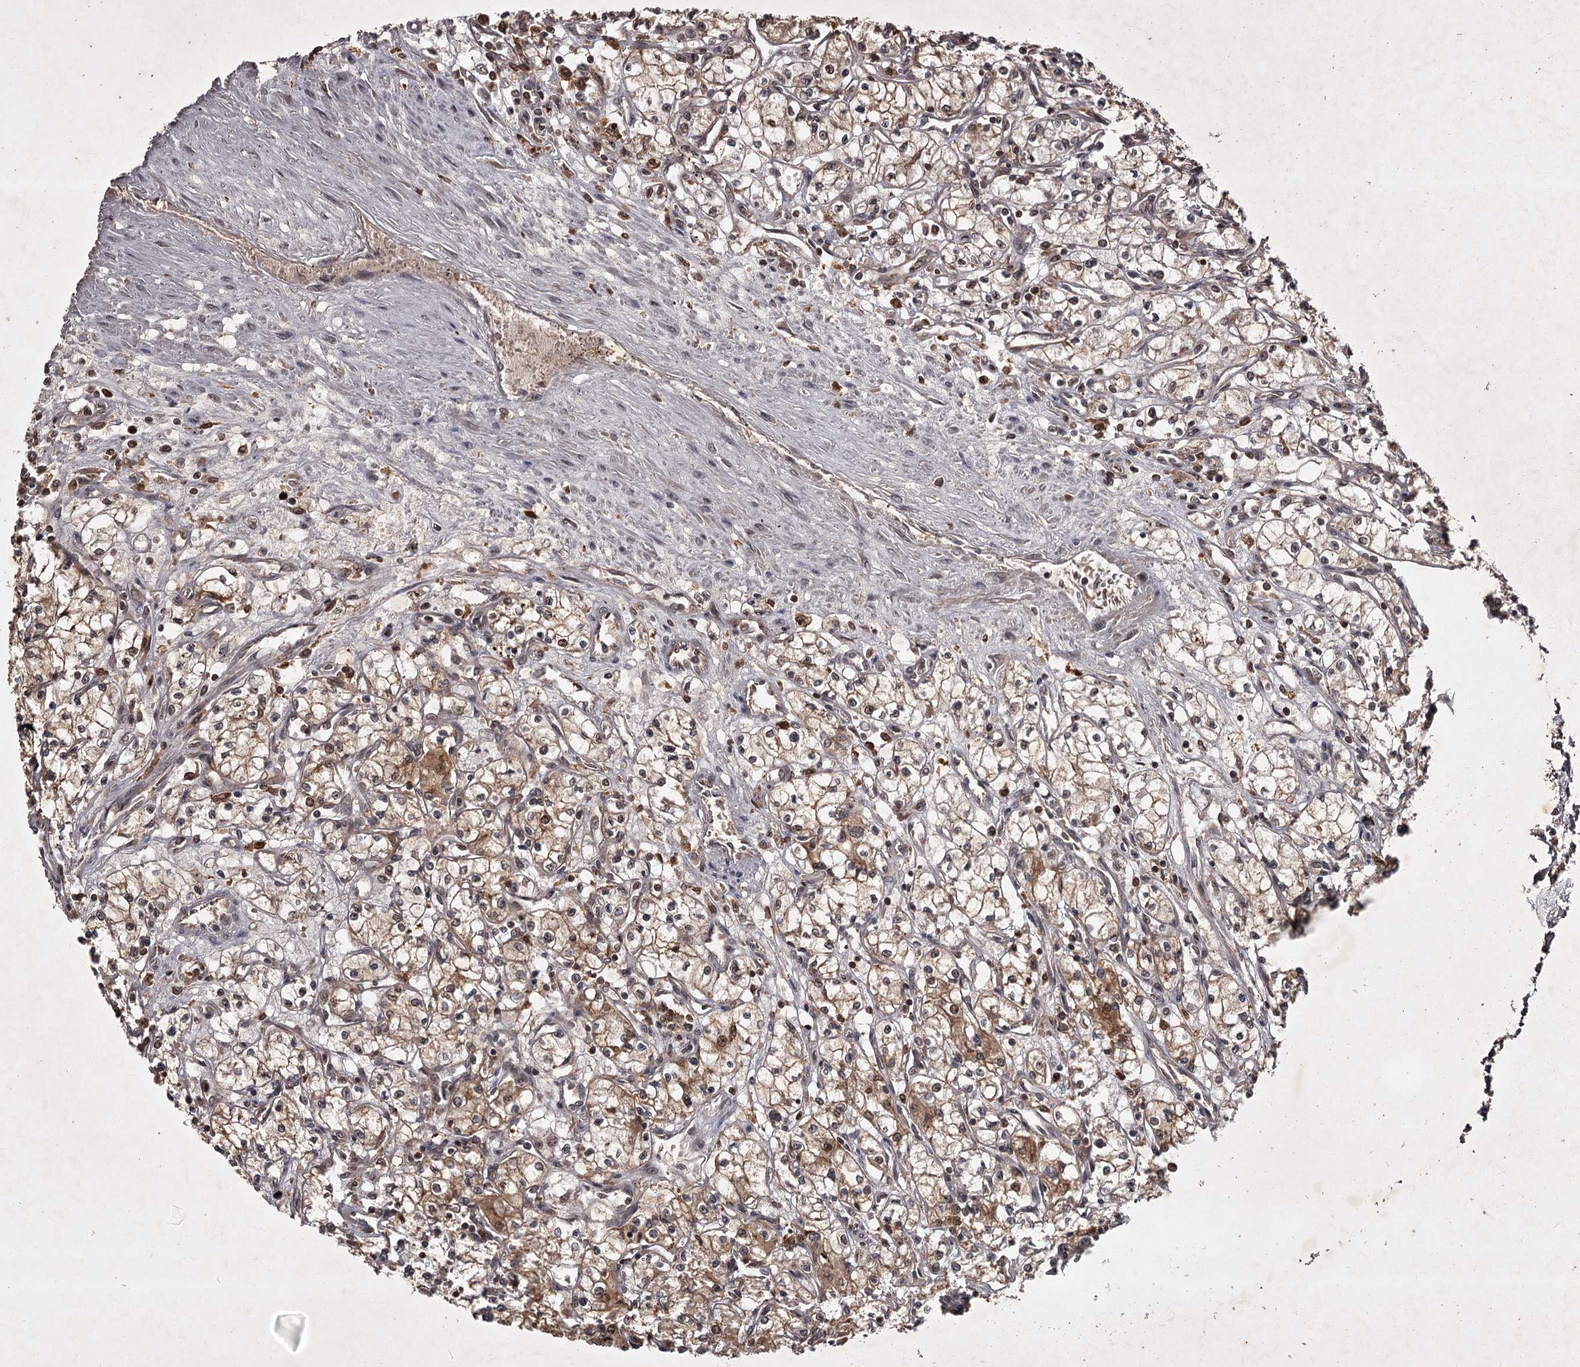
{"staining": {"intensity": "moderate", "quantity": ">75%", "location": "cytoplasmic/membranous"}, "tissue": "renal cancer", "cell_type": "Tumor cells", "image_type": "cancer", "snomed": [{"axis": "morphology", "description": "Adenocarcinoma, NOS"}, {"axis": "topography", "description": "Kidney"}], "caption": "Protein expression analysis of renal cancer (adenocarcinoma) exhibits moderate cytoplasmic/membranous staining in approximately >75% of tumor cells.", "gene": "TBC1D23", "patient": {"sex": "male", "age": 59}}